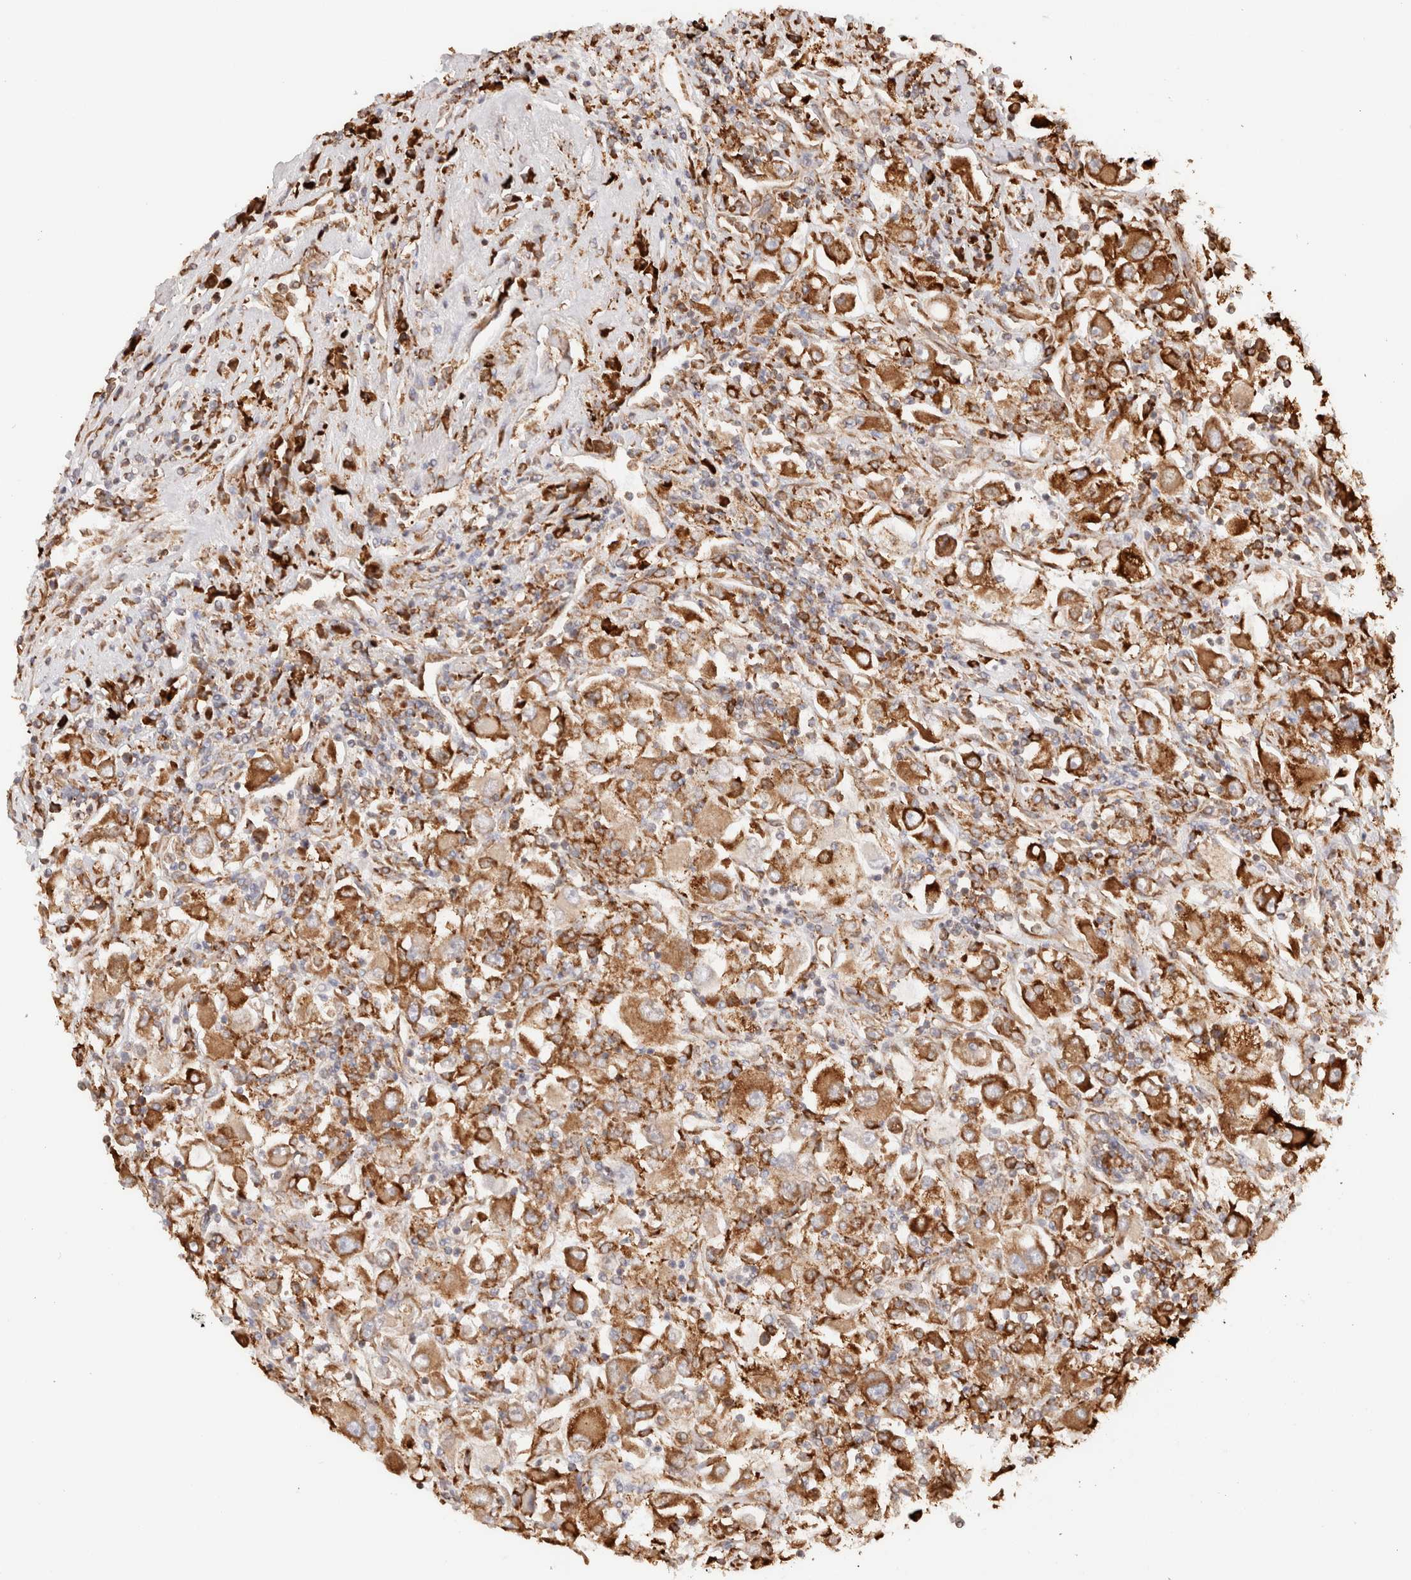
{"staining": {"intensity": "strong", "quantity": ">75%", "location": "cytoplasmic/membranous"}, "tissue": "renal cancer", "cell_type": "Tumor cells", "image_type": "cancer", "snomed": [{"axis": "morphology", "description": "Adenocarcinoma, NOS"}, {"axis": "topography", "description": "Kidney"}], "caption": "The histopathology image demonstrates a brown stain indicating the presence of a protein in the cytoplasmic/membranous of tumor cells in renal cancer (adenocarcinoma).", "gene": "FER", "patient": {"sex": "female", "age": 52}}